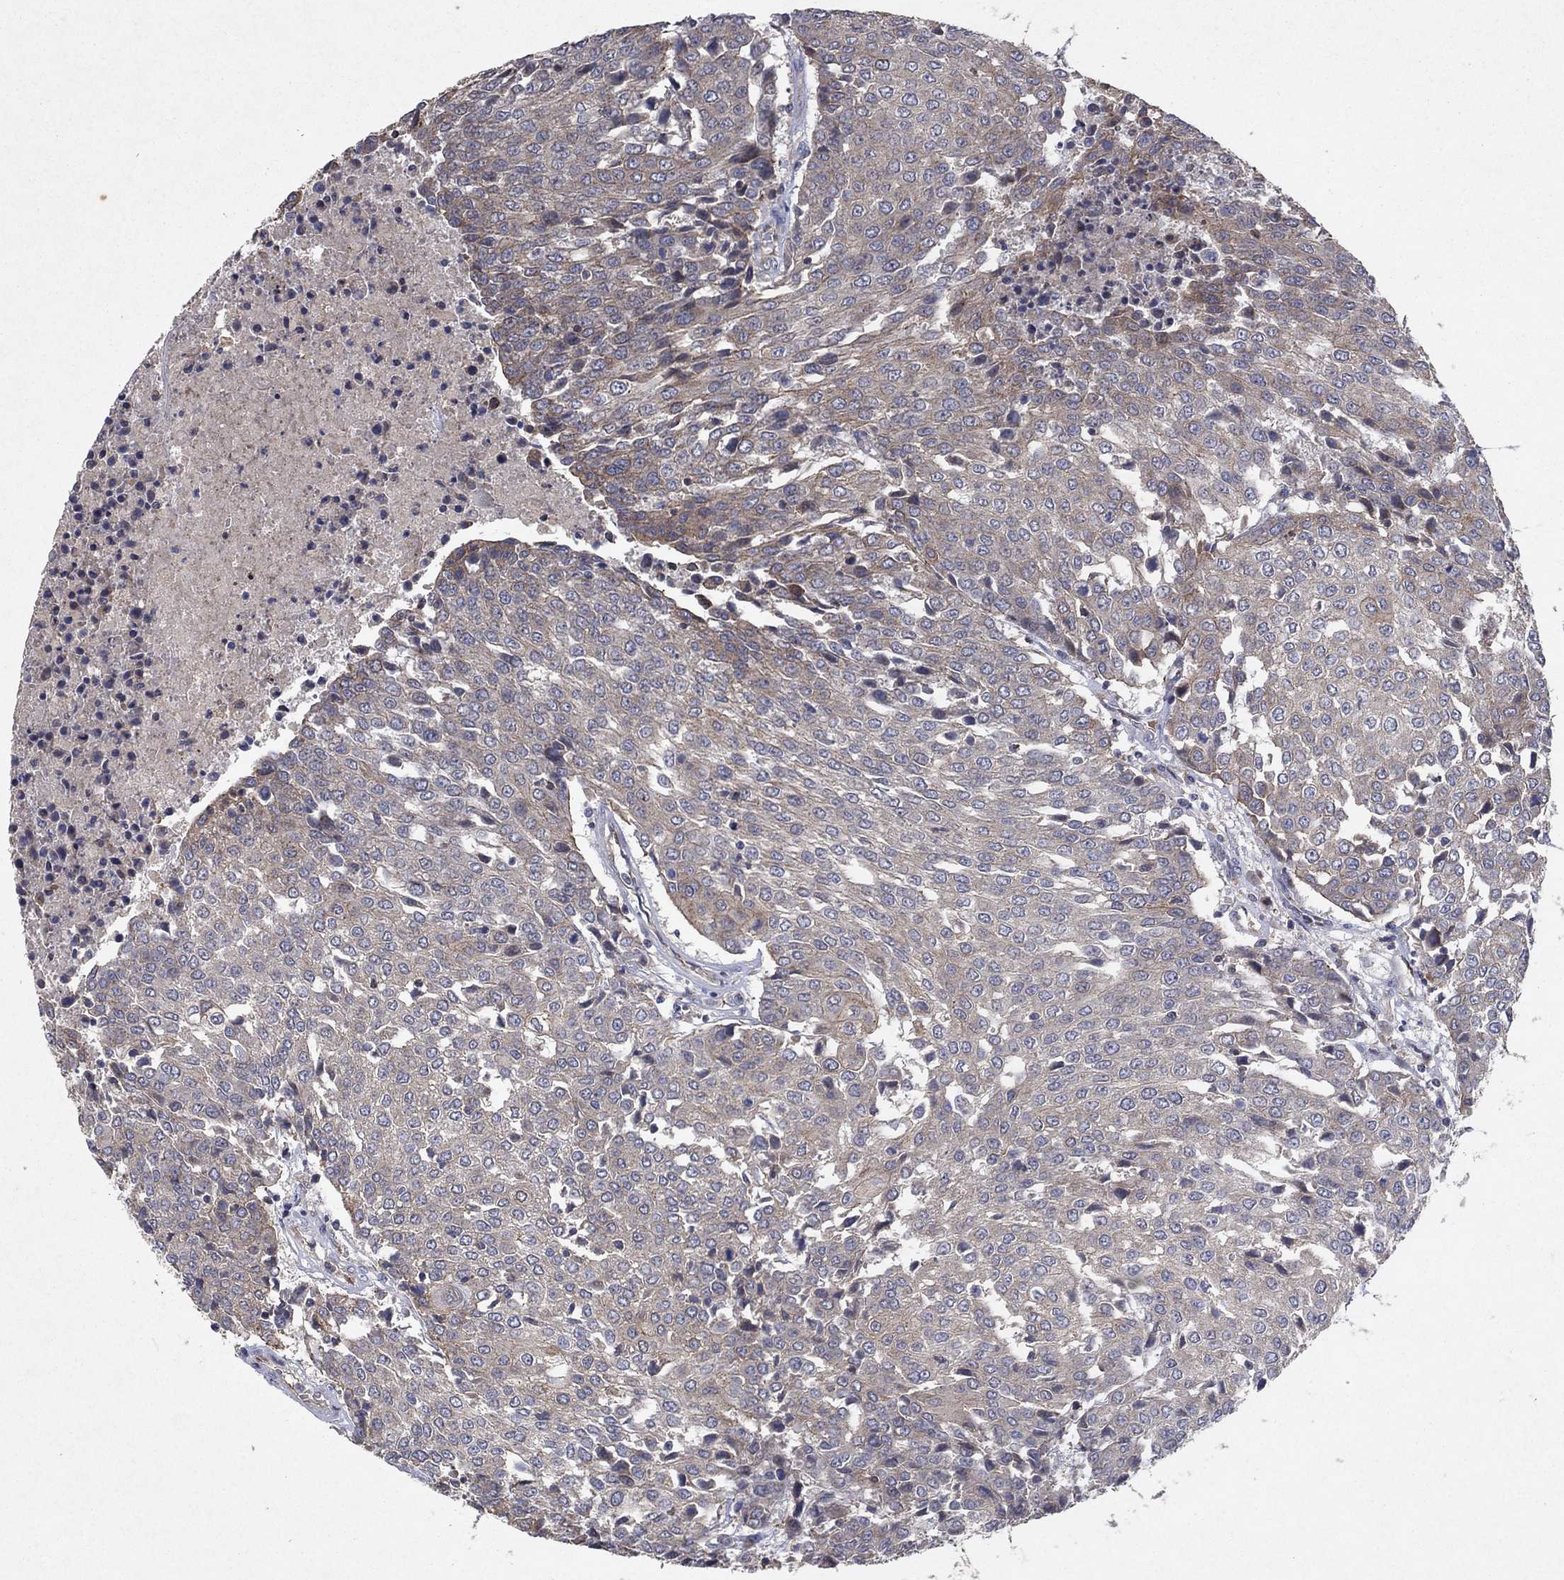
{"staining": {"intensity": "moderate", "quantity": "<25%", "location": "cytoplasmic/membranous"}, "tissue": "urothelial cancer", "cell_type": "Tumor cells", "image_type": "cancer", "snomed": [{"axis": "morphology", "description": "Urothelial carcinoma, High grade"}, {"axis": "topography", "description": "Urinary bladder"}], "caption": "Moderate cytoplasmic/membranous expression for a protein is seen in approximately <25% of tumor cells of urothelial cancer using IHC.", "gene": "FRG1", "patient": {"sex": "female", "age": 85}}